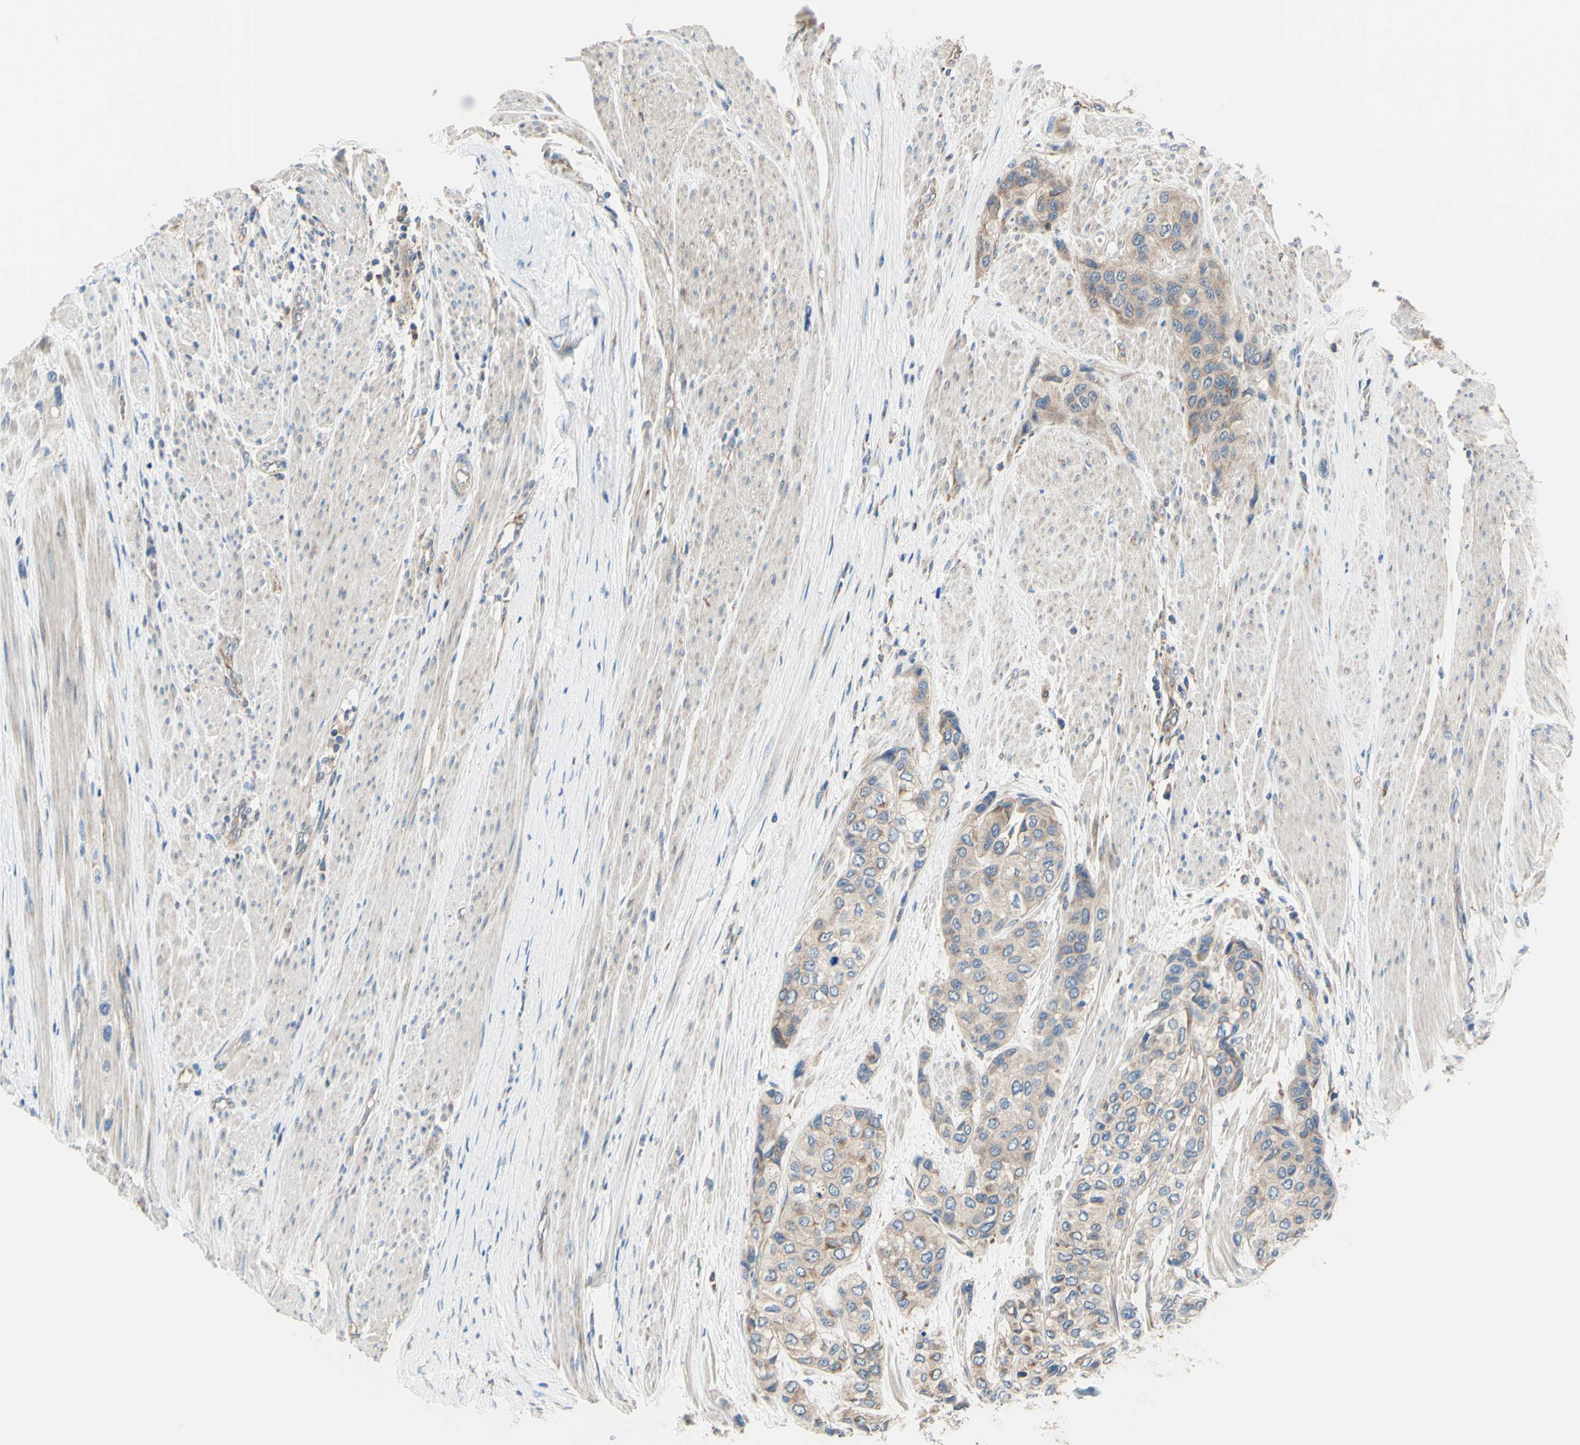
{"staining": {"intensity": "weak", "quantity": ">75%", "location": "cytoplasmic/membranous"}, "tissue": "urothelial cancer", "cell_type": "Tumor cells", "image_type": "cancer", "snomed": [{"axis": "morphology", "description": "Urothelial carcinoma, High grade"}, {"axis": "topography", "description": "Urinary bladder"}], "caption": "Weak cytoplasmic/membranous protein expression is appreciated in about >75% of tumor cells in urothelial carcinoma (high-grade). The protein is stained brown, and the nuclei are stained in blue (DAB IHC with brightfield microscopy, high magnification).", "gene": "FMR1", "patient": {"sex": "female", "age": 56}}